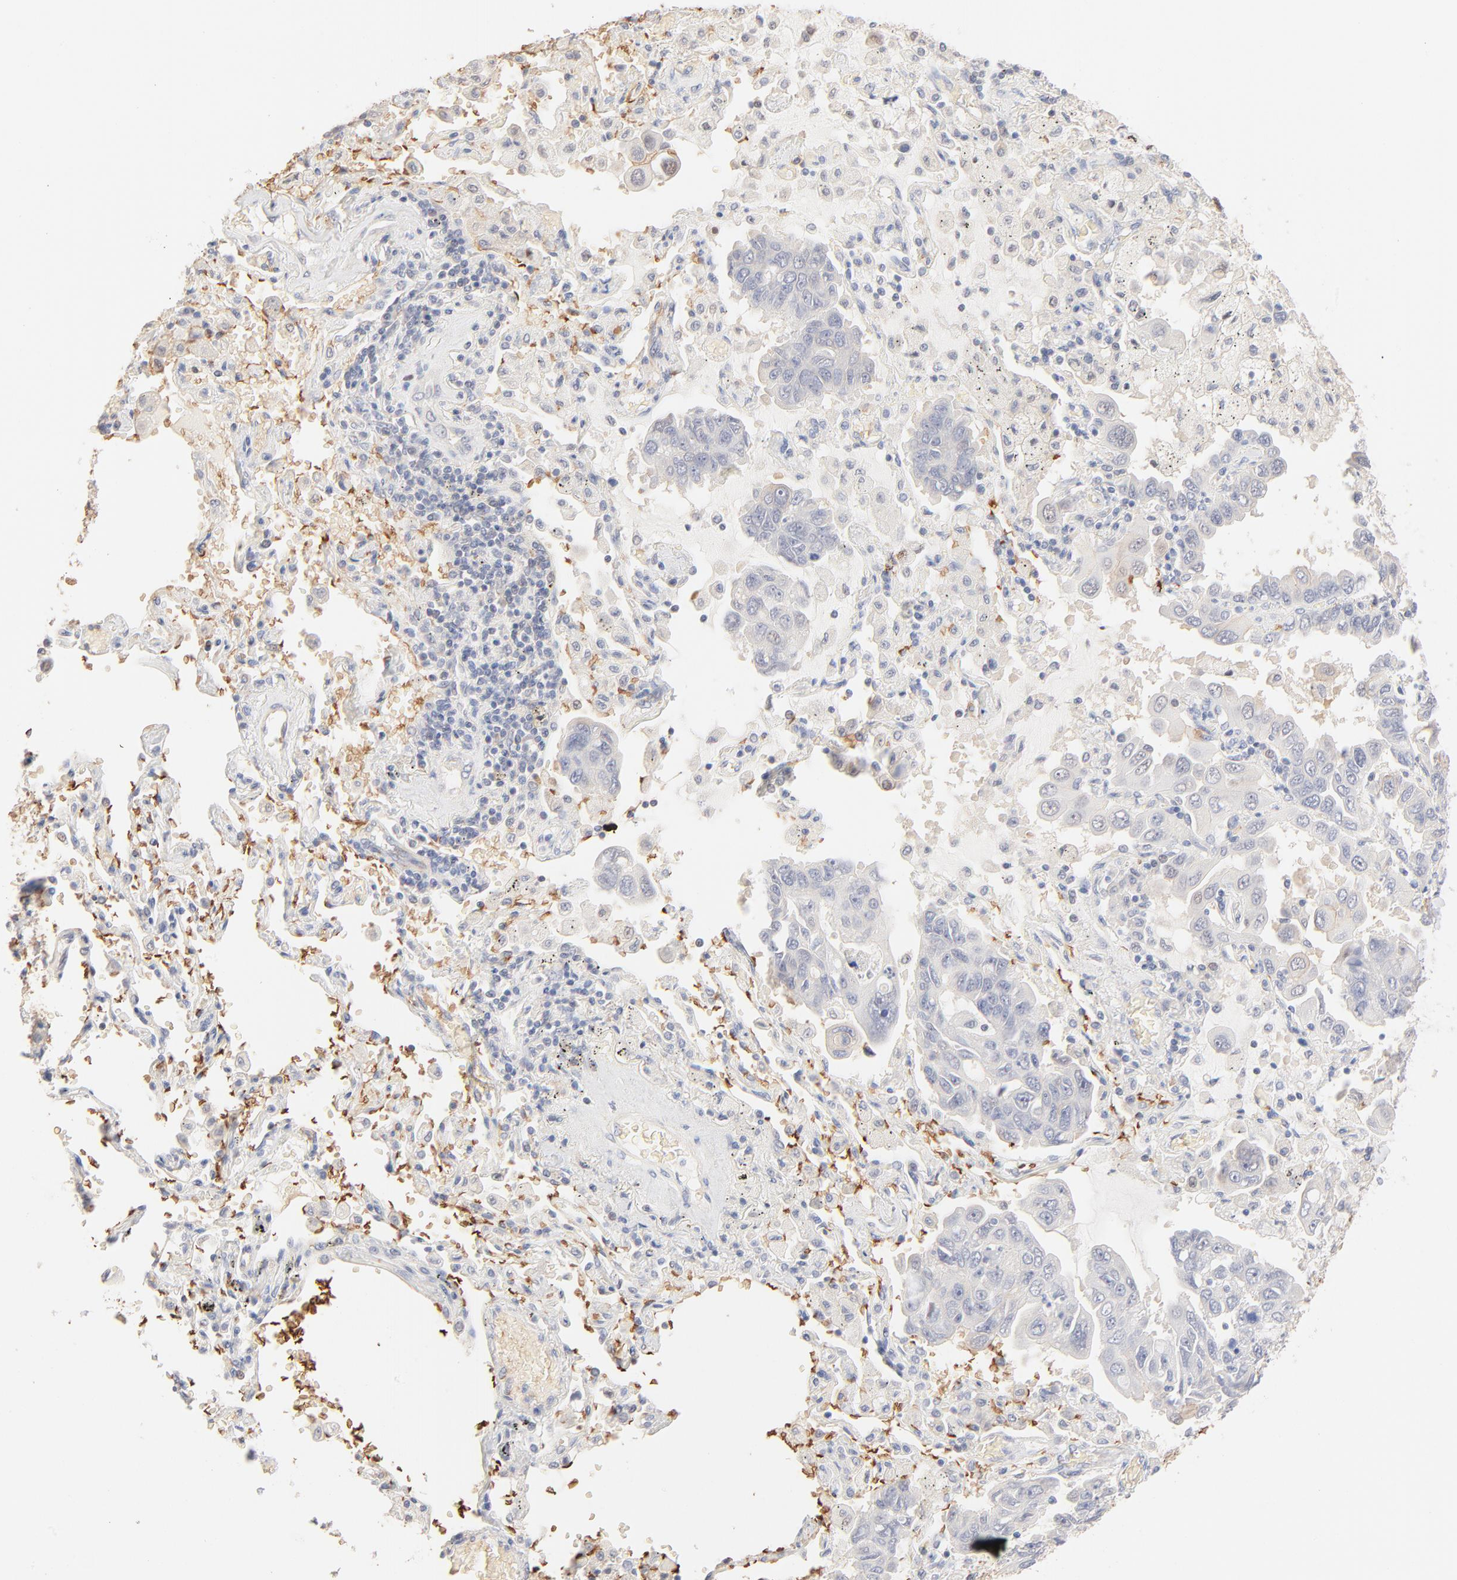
{"staining": {"intensity": "negative", "quantity": "none", "location": "none"}, "tissue": "lung cancer", "cell_type": "Tumor cells", "image_type": "cancer", "snomed": [{"axis": "morphology", "description": "Adenocarcinoma, NOS"}, {"axis": "topography", "description": "Lung"}], "caption": "Immunohistochemical staining of human lung cancer demonstrates no significant staining in tumor cells.", "gene": "SPTB", "patient": {"sex": "male", "age": 64}}